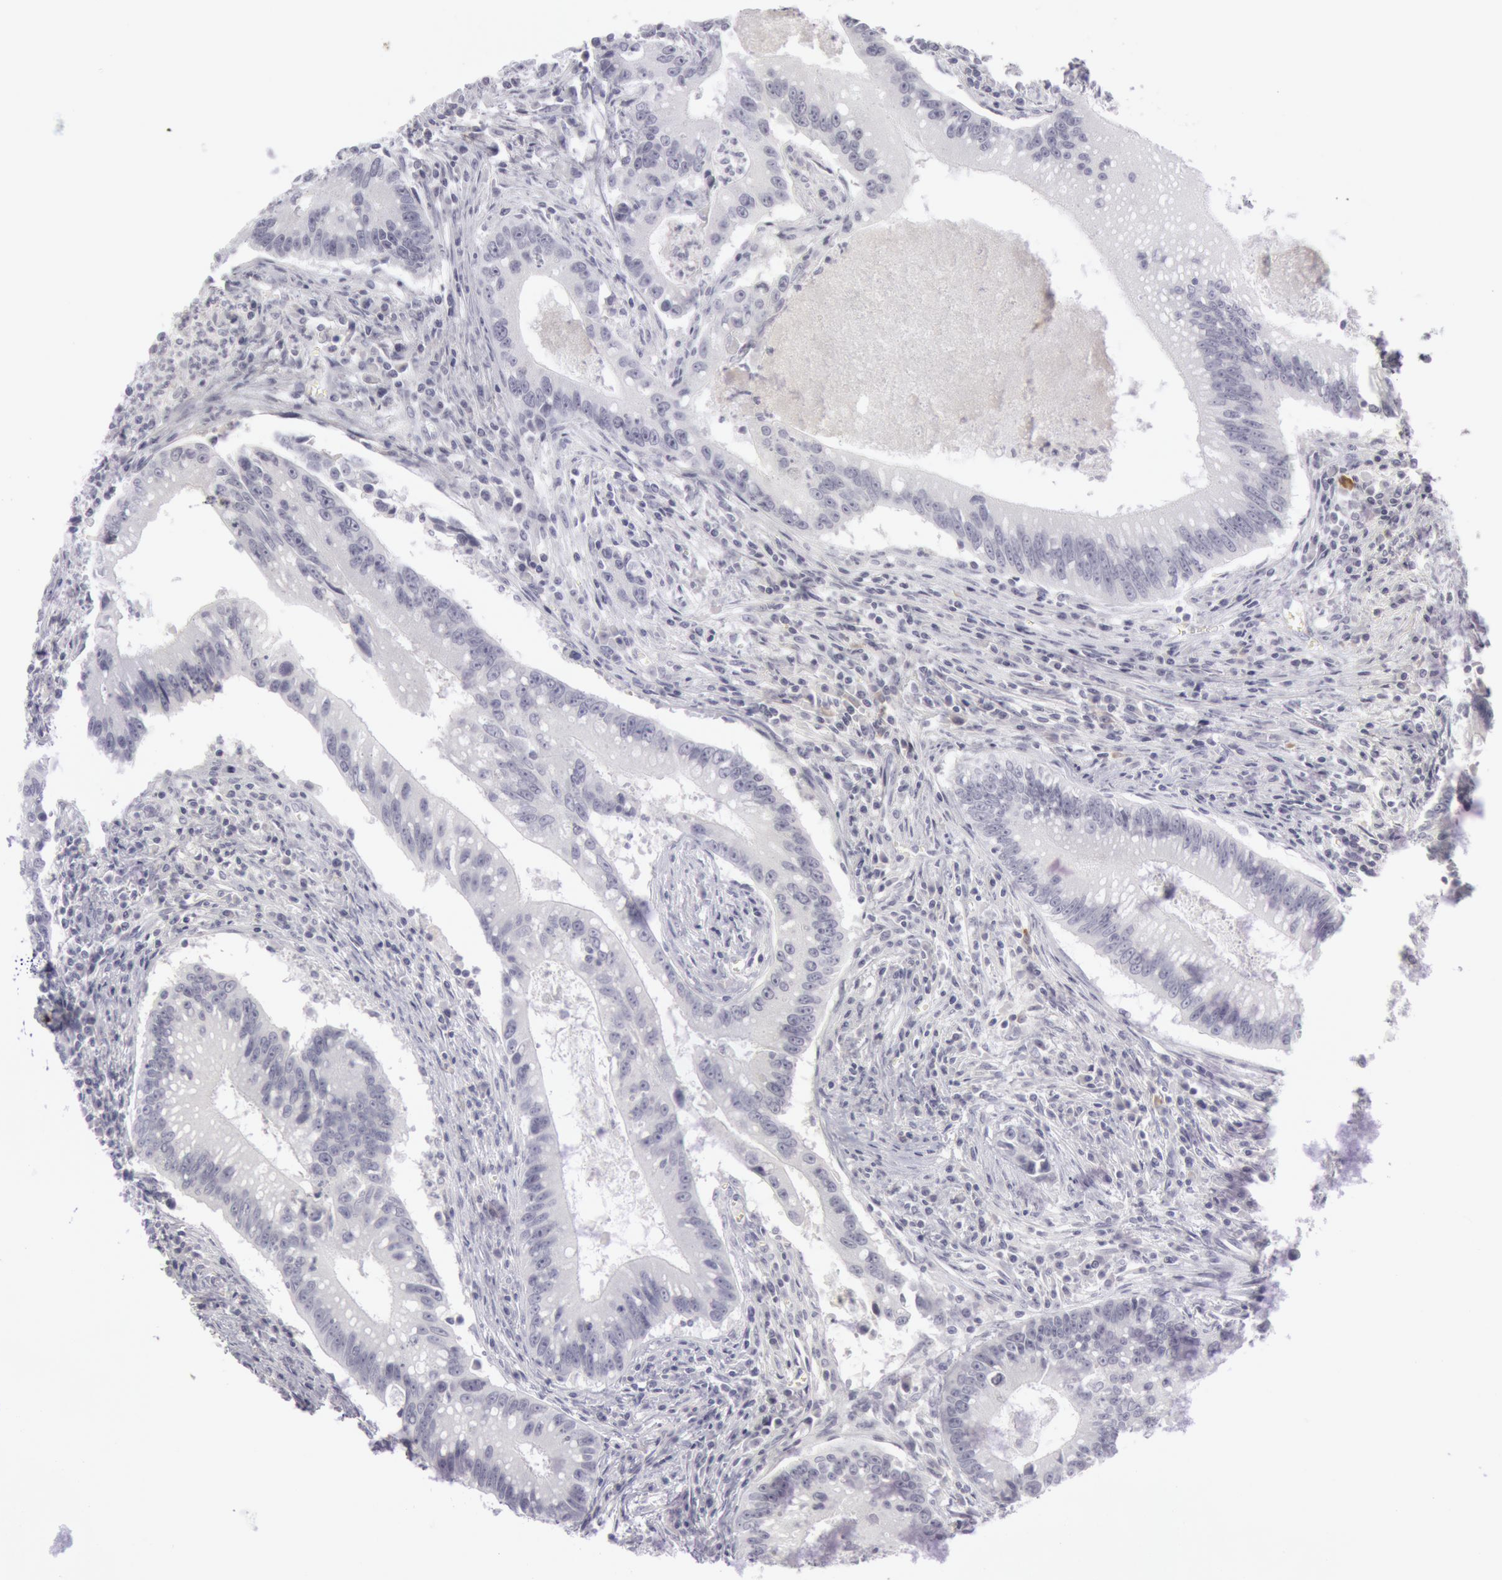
{"staining": {"intensity": "negative", "quantity": "none", "location": "none"}, "tissue": "colorectal cancer", "cell_type": "Tumor cells", "image_type": "cancer", "snomed": [{"axis": "morphology", "description": "Adenocarcinoma, NOS"}, {"axis": "topography", "description": "Rectum"}], "caption": "A high-resolution photomicrograph shows immunohistochemistry staining of adenocarcinoma (colorectal), which reveals no significant positivity in tumor cells. (DAB (3,3'-diaminobenzidine) immunohistochemistry visualized using brightfield microscopy, high magnification).", "gene": "KRT16", "patient": {"sex": "female", "age": 81}}